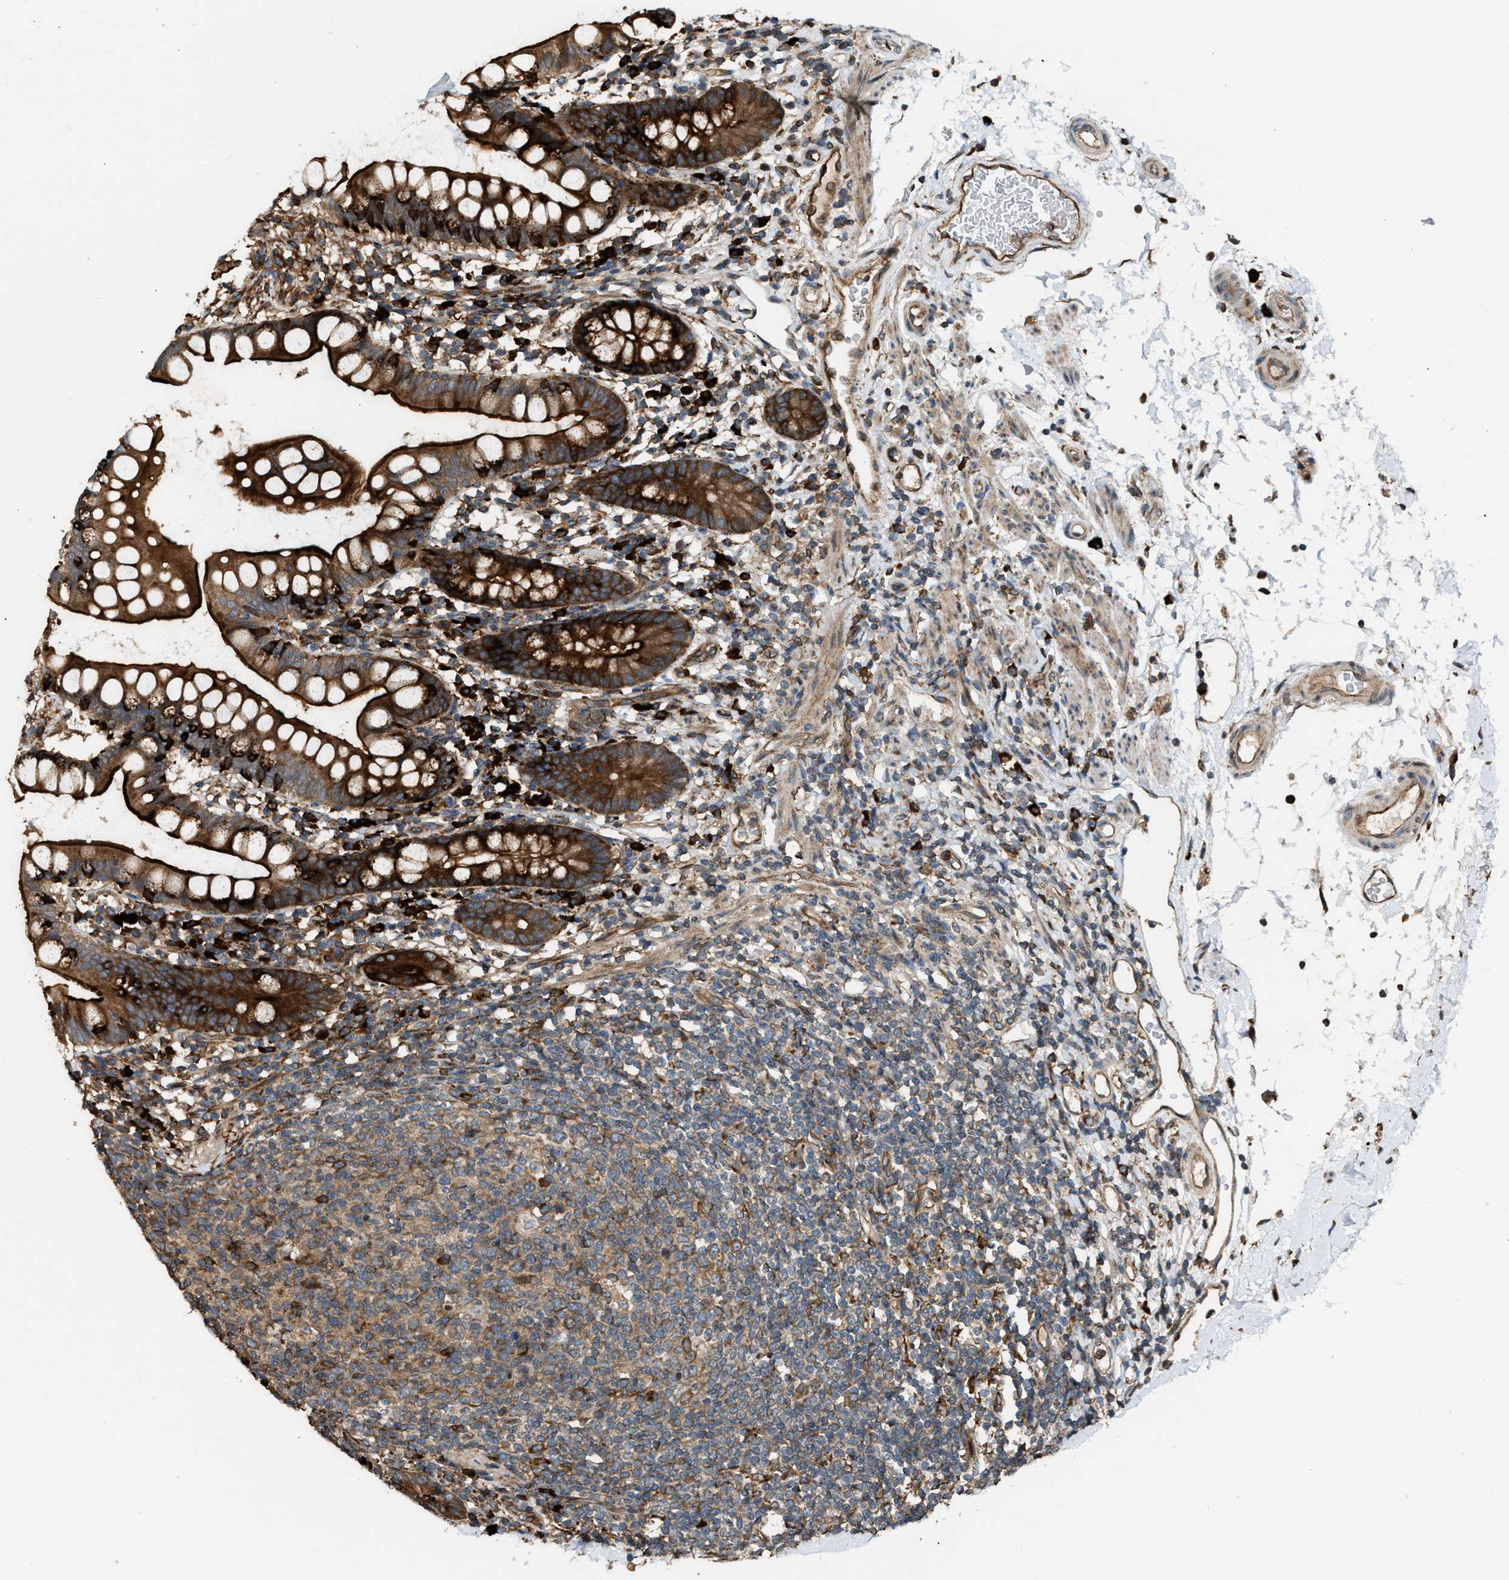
{"staining": {"intensity": "strong", "quantity": ">75%", "location": "cytoplasmic/membranous"}, "tissue": "small intestine", "cell_type": "Glandular cells", "image_type": "normal", "snomed": [{"axis": "morphology", "description": "Normal tissue, NOS"}, {"axis": "topography", "description": "Small intestine"}], "caption": "A high-resolution image shows IHC staining of unremarkable small intestine, which exhibits strong cytoplasmic/membranous staining in about >75% of glandular cells.", "gene": "BAIAP2L1", "patient": {"sex": "female", "age": 84}}